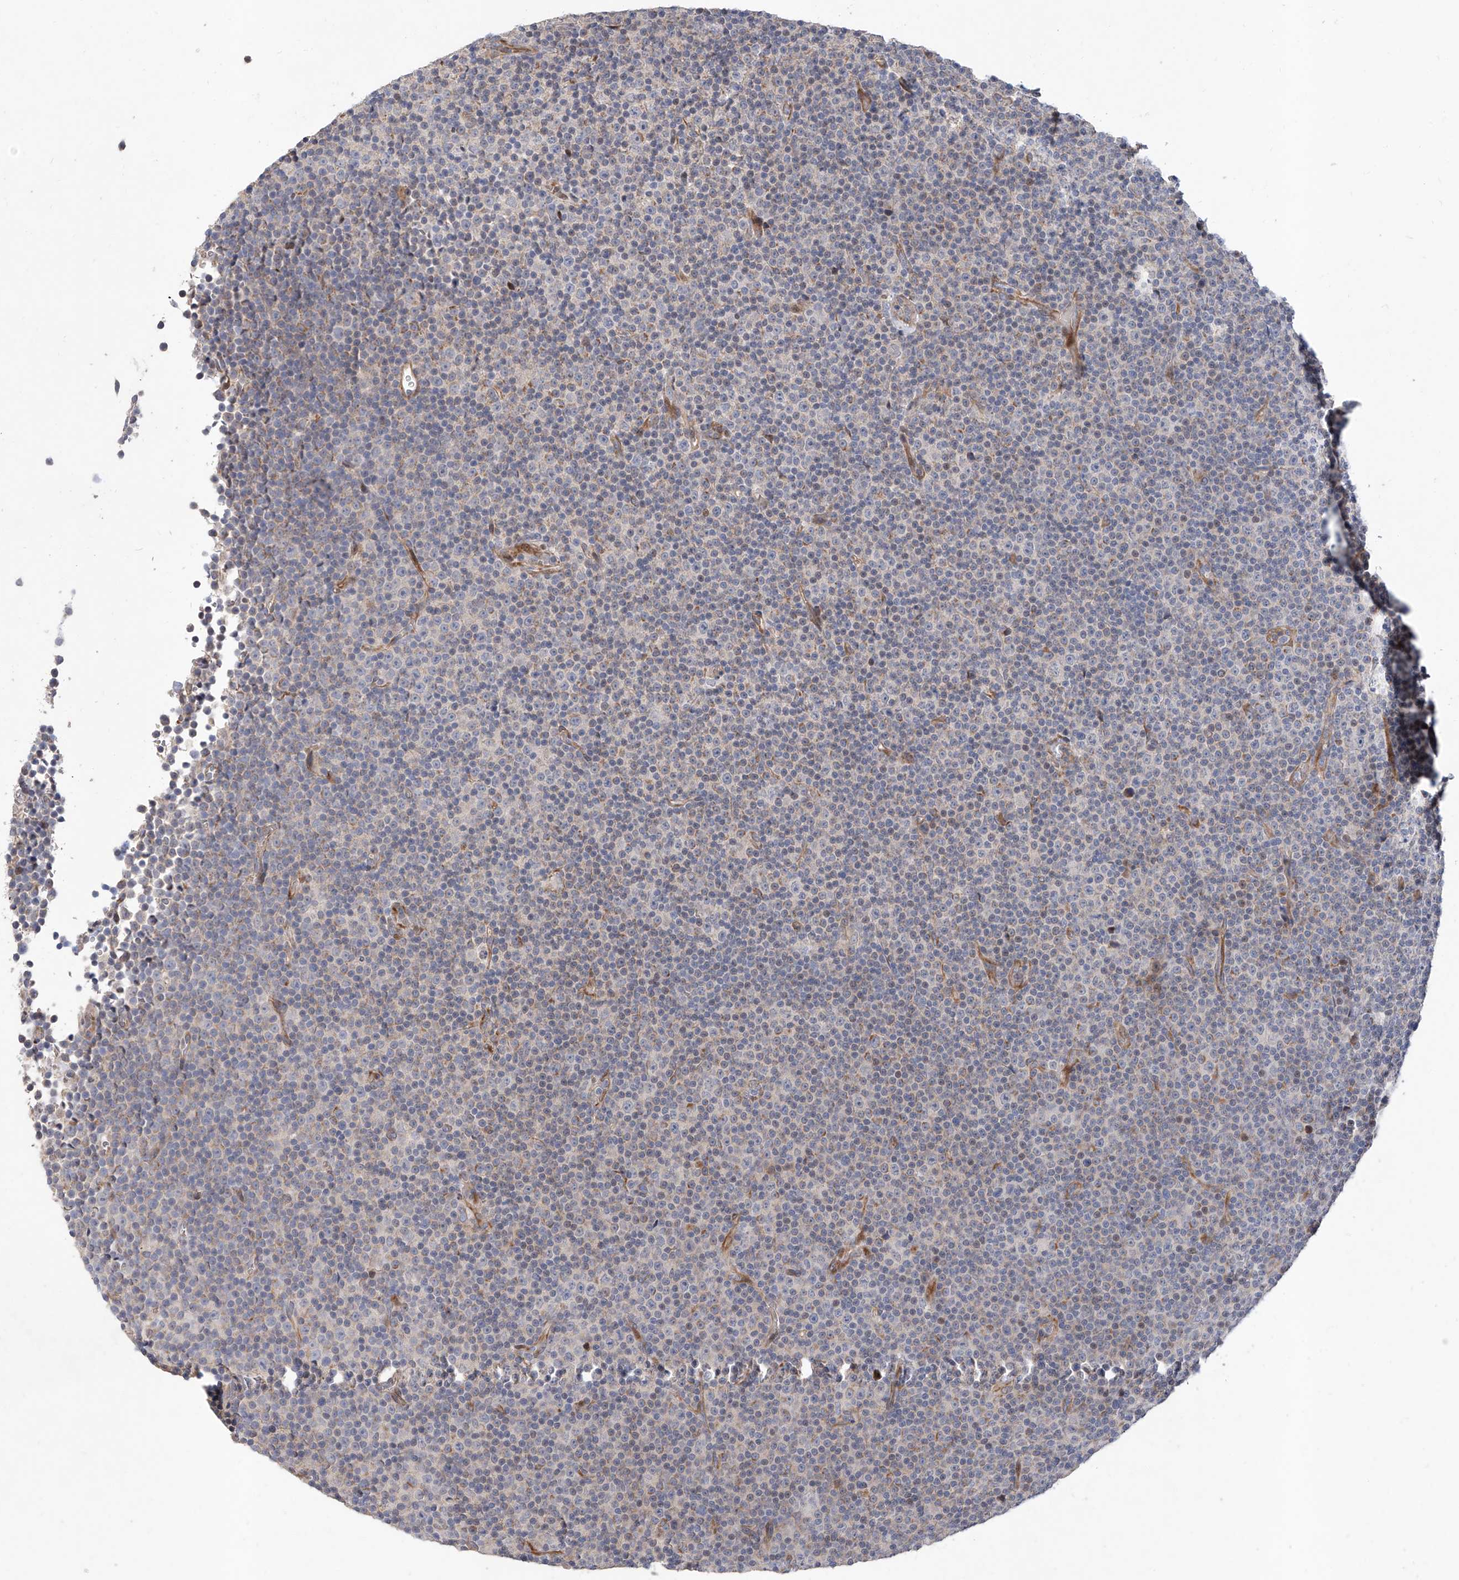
{"staining": {"intensity": "negative", "quantity": "none", "location": "none"}, "tissue": "lymphoma", "cell_type": "Tumor cells", "image_type": "cancer", "snomed": [{"axis": "morphology", "description": "Malignant lymphoma, non-Hodgkin's type, Low grade"}, {"axis": "topography", "description": "Lymph node"}], "caption": "The histopathology image exhibits no staining of tumor cells in malignant lymphoma, non-Hodgkin's type (low-grade).", "gene": "FUCA2", "patient": {"sex": "female", "age": 67}}